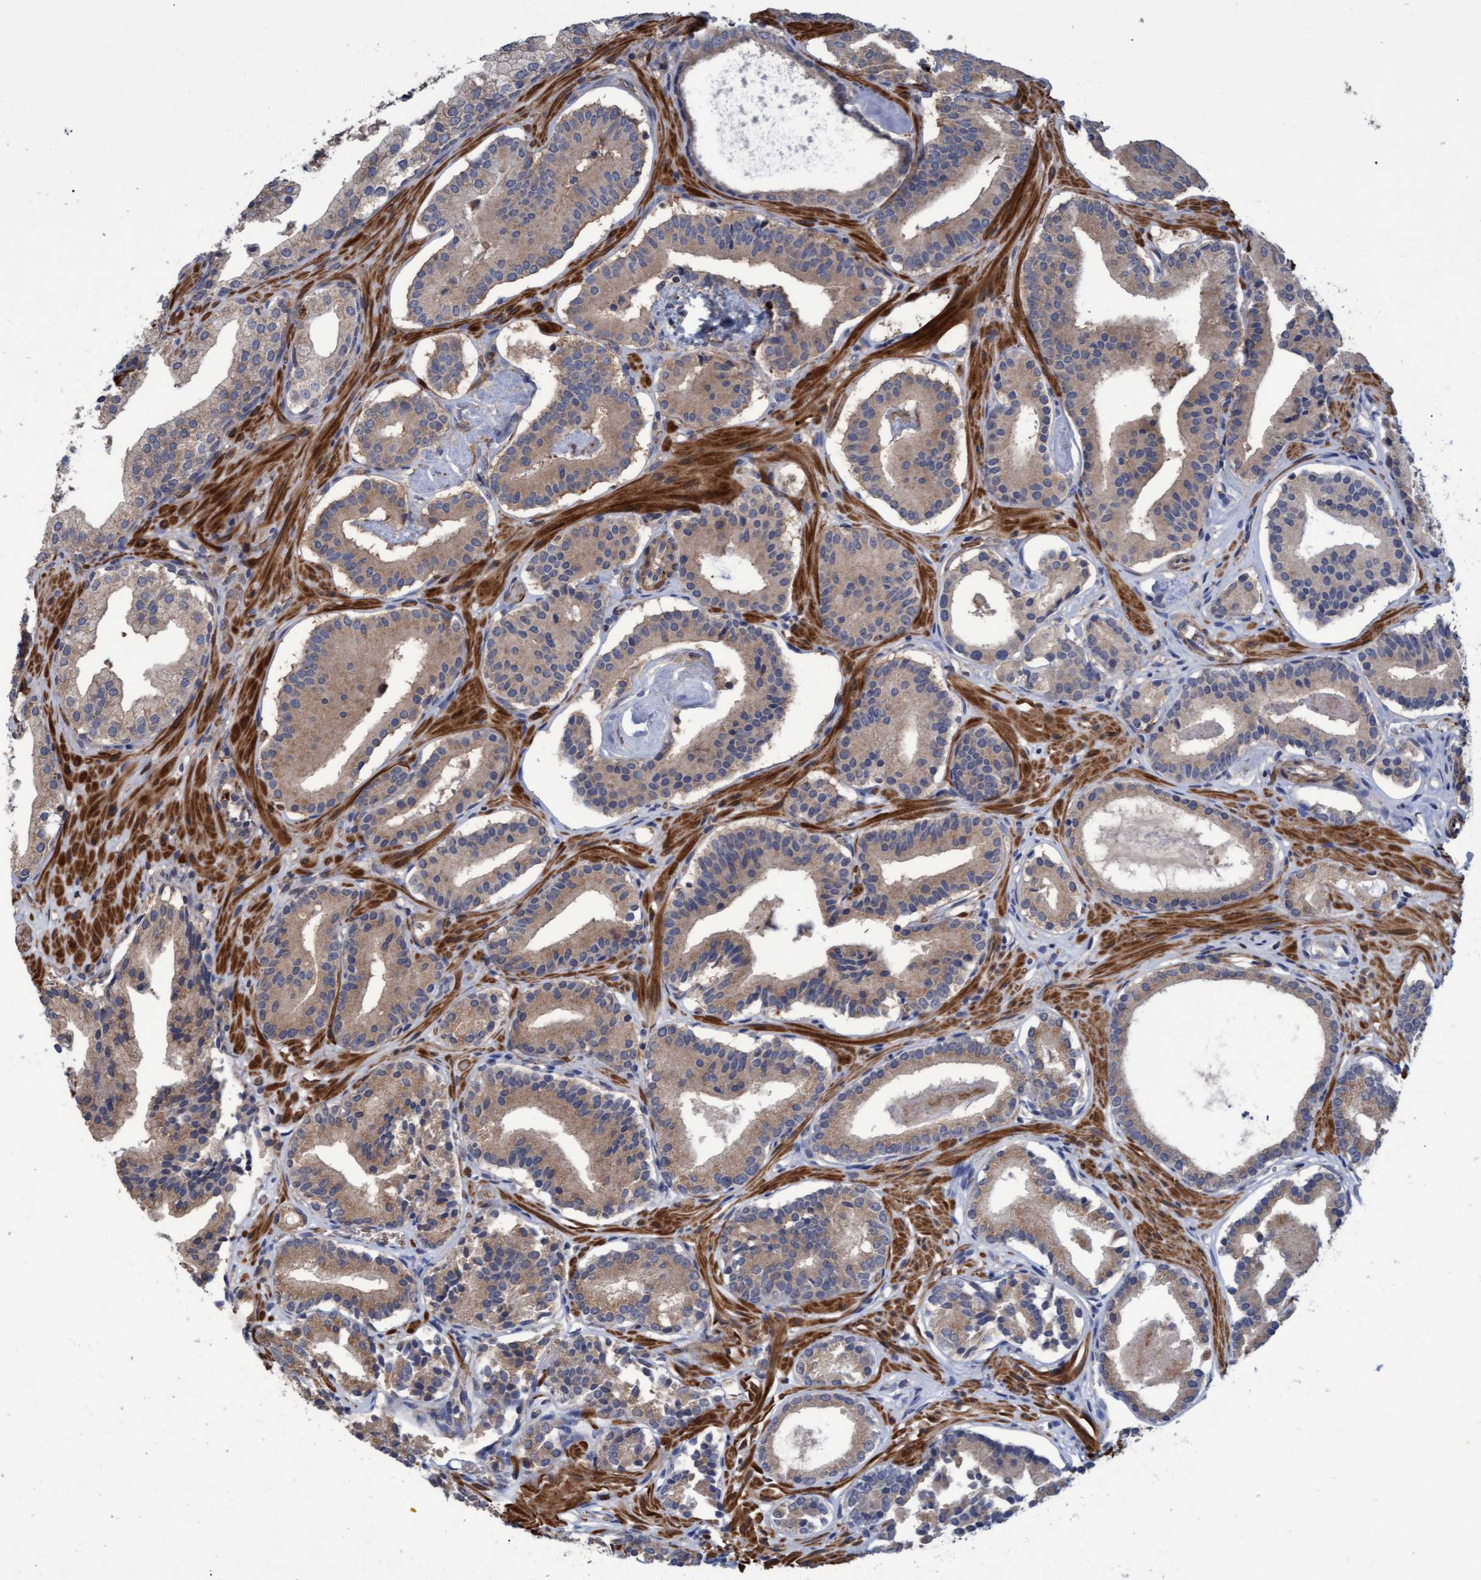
{"staining": {"intensity": "weak", "quantity": ">75%", "location": "cytoplasmic/membranous"}, "tissue": "prostate cancer", "cell_type": "Tumor cells", "image_type": "cancer", "snomed": [{"axis": "morphology", "description": "Adenocarcinoma, Low grade"}, {"axis": "topography", "description": "Prostate"}], "caption": "A high-resolution histopathology image shows immunohistochemistry (IHC) staining of prostate cancer, which displays weak cytoplasmic/membranous staining in about >75% of tumor cells.", "gene": "NAA15", "patient": {"sex": "male", "age": 51}}